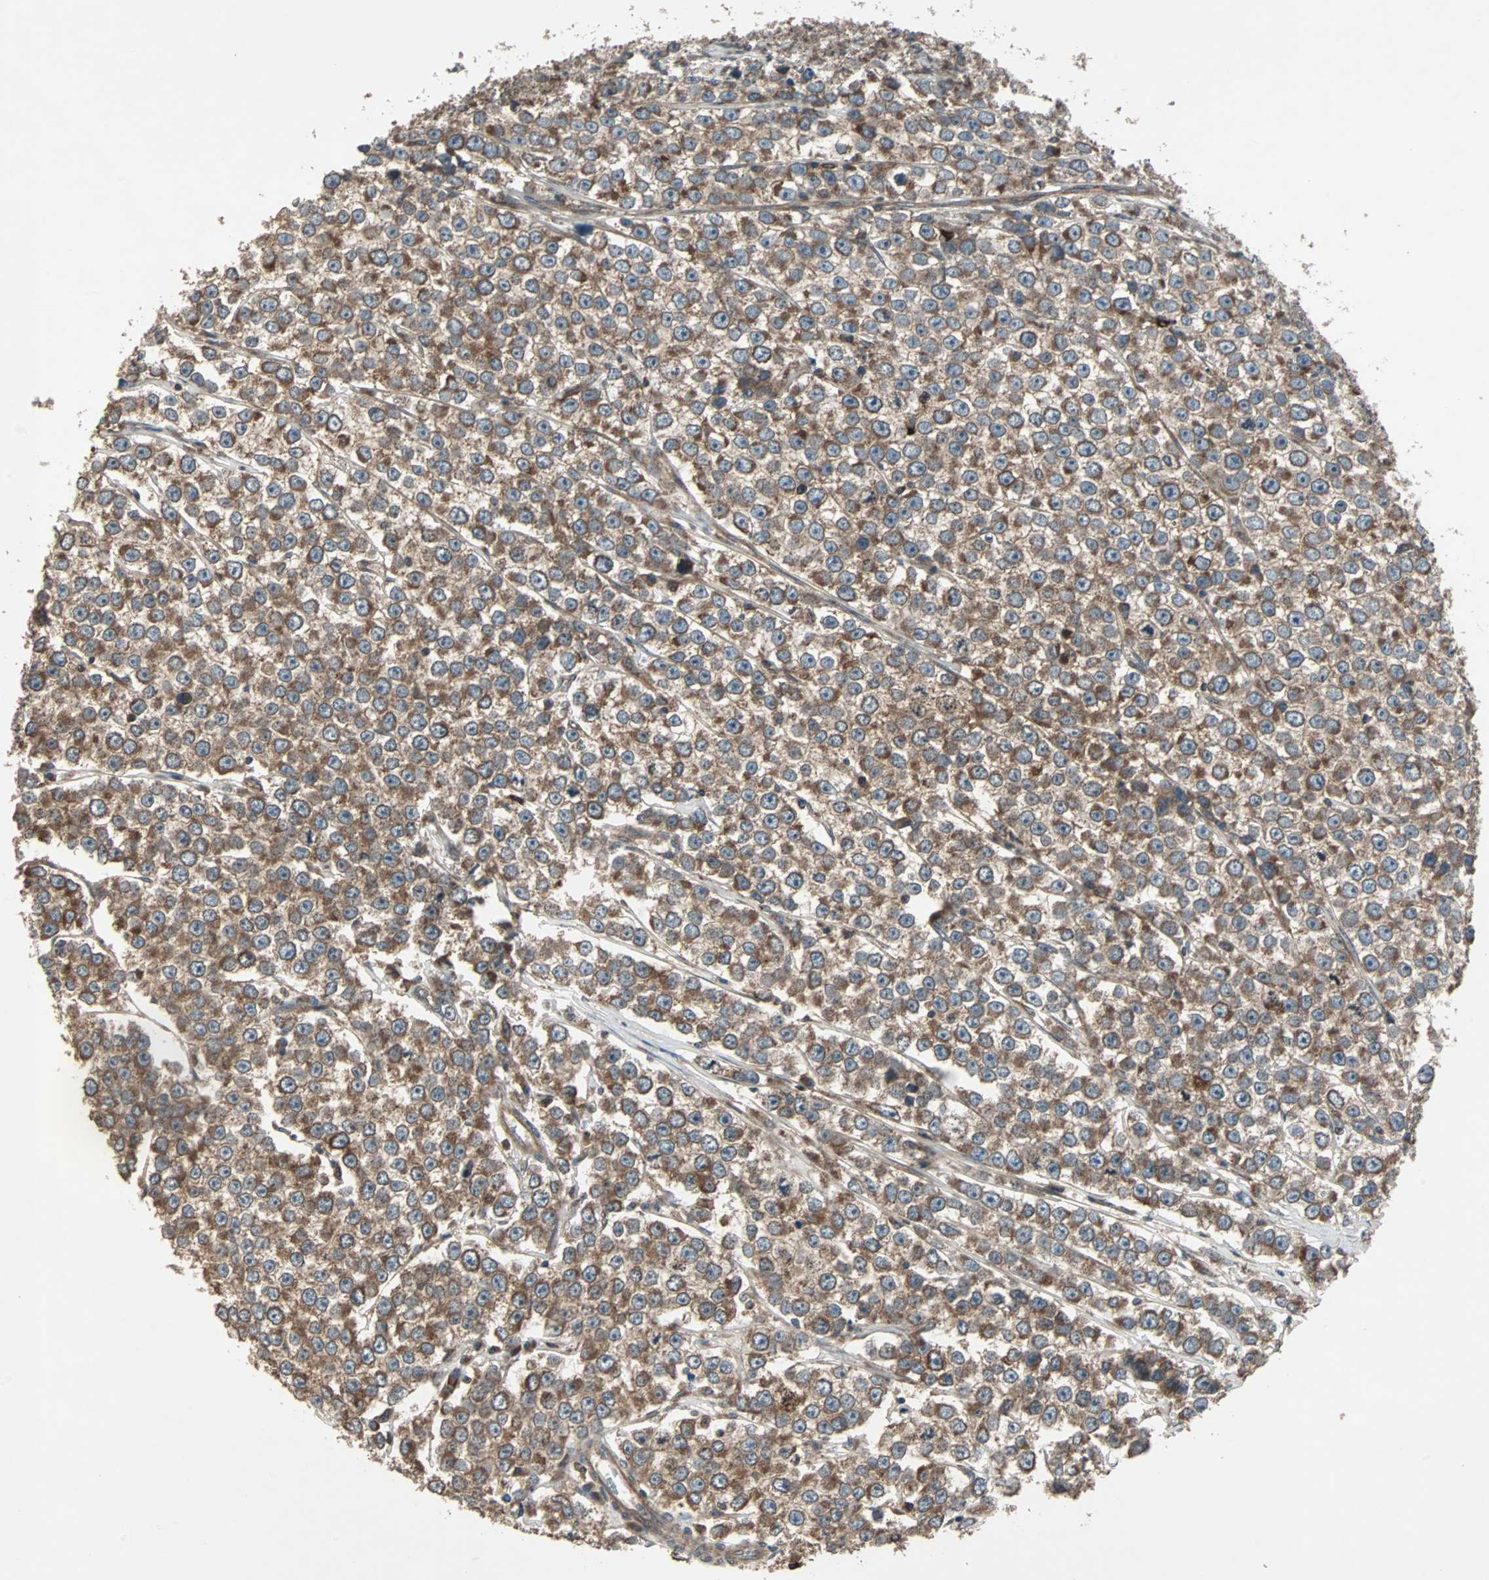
{"staining": {"intensity": "strong", "quantity": ">75%", "location": "cytoplasmic/membranous"}, "tissue": "testis cancer", "cell_type": "Tumor cells", "image_type": "cancer", "snomed": [{"axis": "morphology", "description": "Seminoma, NOS"}, {"axis": "morphology", "description": "Carcinoma, Embryonal, NOS"}, {"axis": "topography", "description": "Testis"}], "caption": "High-magnification brightfield microscopy of testis cancer (seminoma) stained with DAB (brown) and counterstained with hematoxylin (blue). tumor cells exhibit strong cytoplasmic/membranous expression is appreciated in about>75% of cells.", "gene": "RAB7A", "patient": {"sex": "male", "age": 52}}